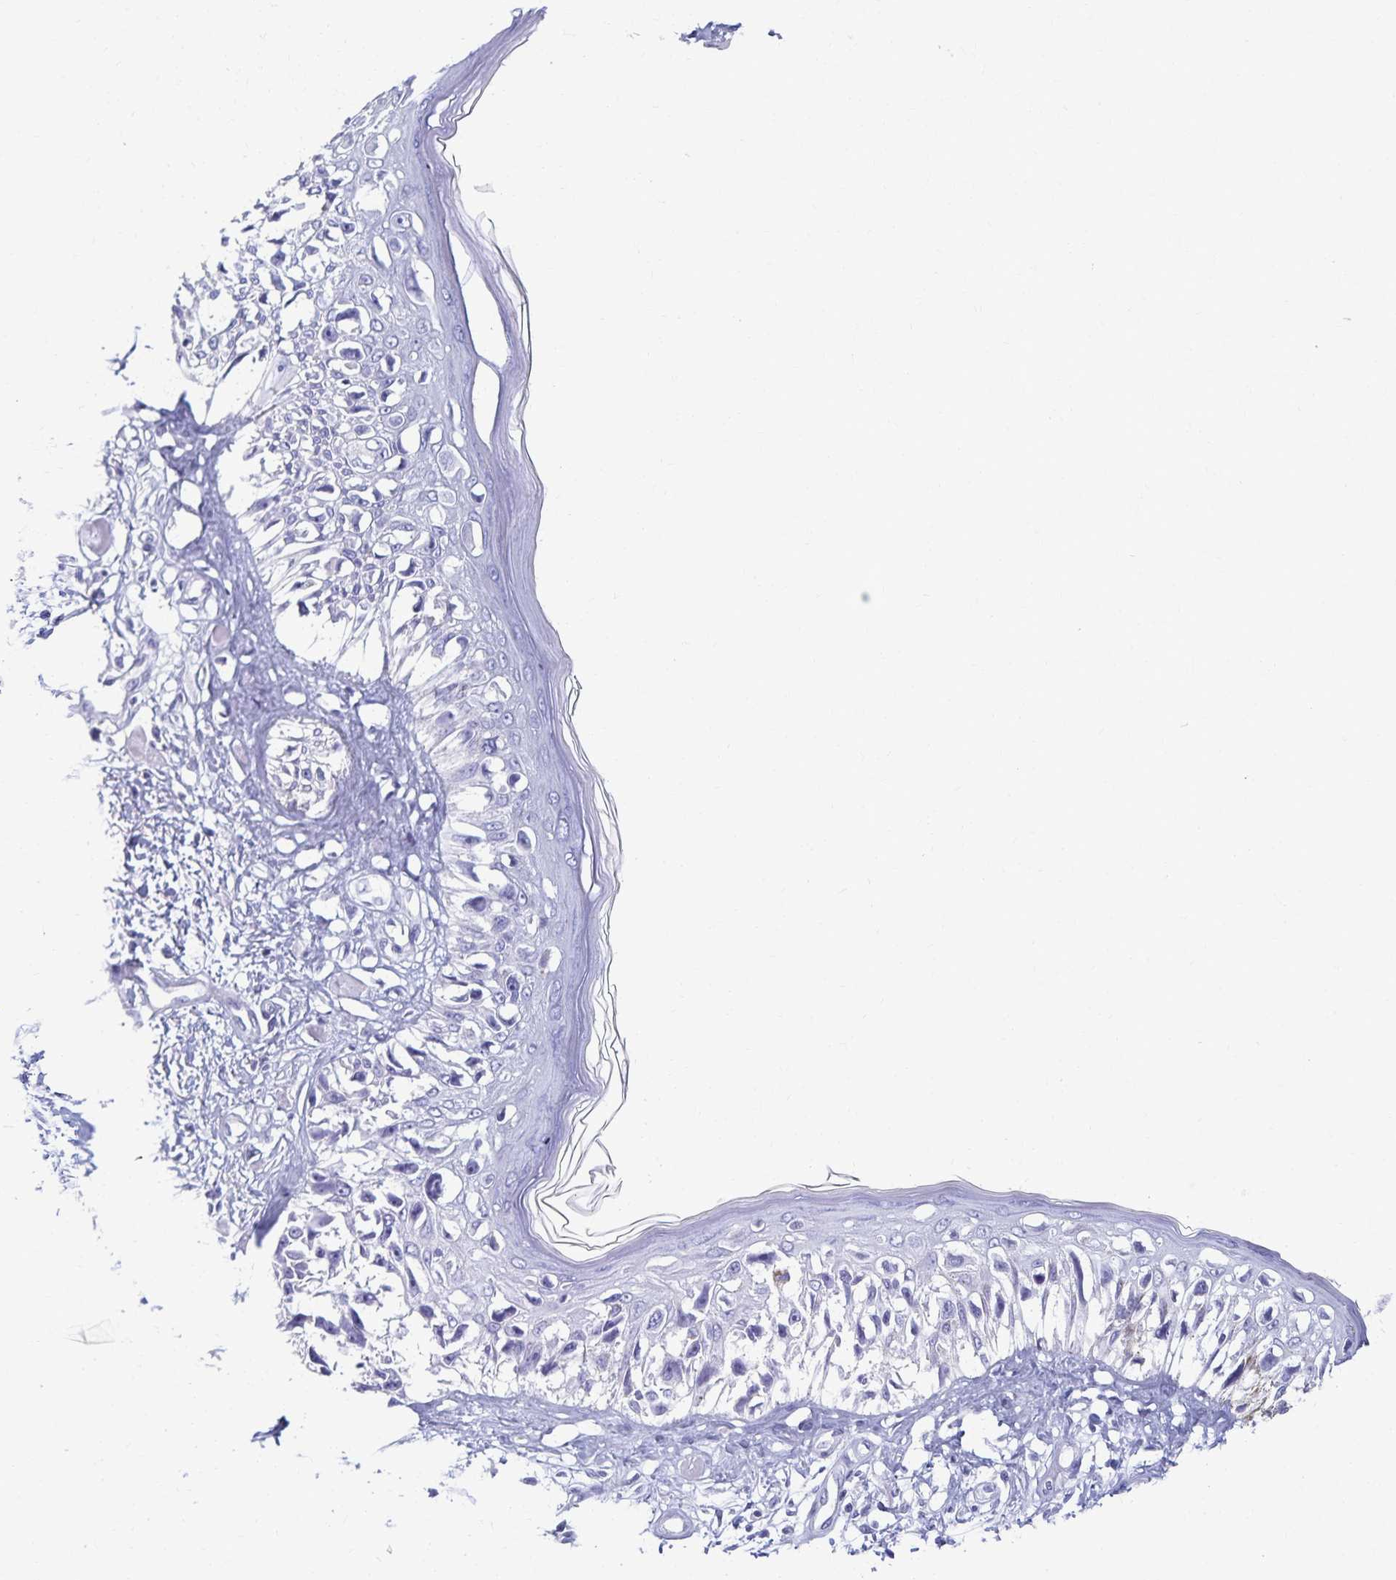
{"staining": {"intensity": "negative", "quantity": "none", "location": "none"}, "tissue": "melanoma", "cell_type": "Tumor cells", "image_type": "cancer", "snomed": [{"axis": "morphology", "description": "Malignant melanoma, NOS"}, {"axis": "topography", "description": "Skin"}], "caption": "IHC histopathology image of neoplastic tissue: human malignant melanoma stained with DAB (3,3'-diaminobenzidine) shows no significant protein expression in tumor cells.", "gene": "C2orf50", "patient": {"sex": "male", "age": 73}}